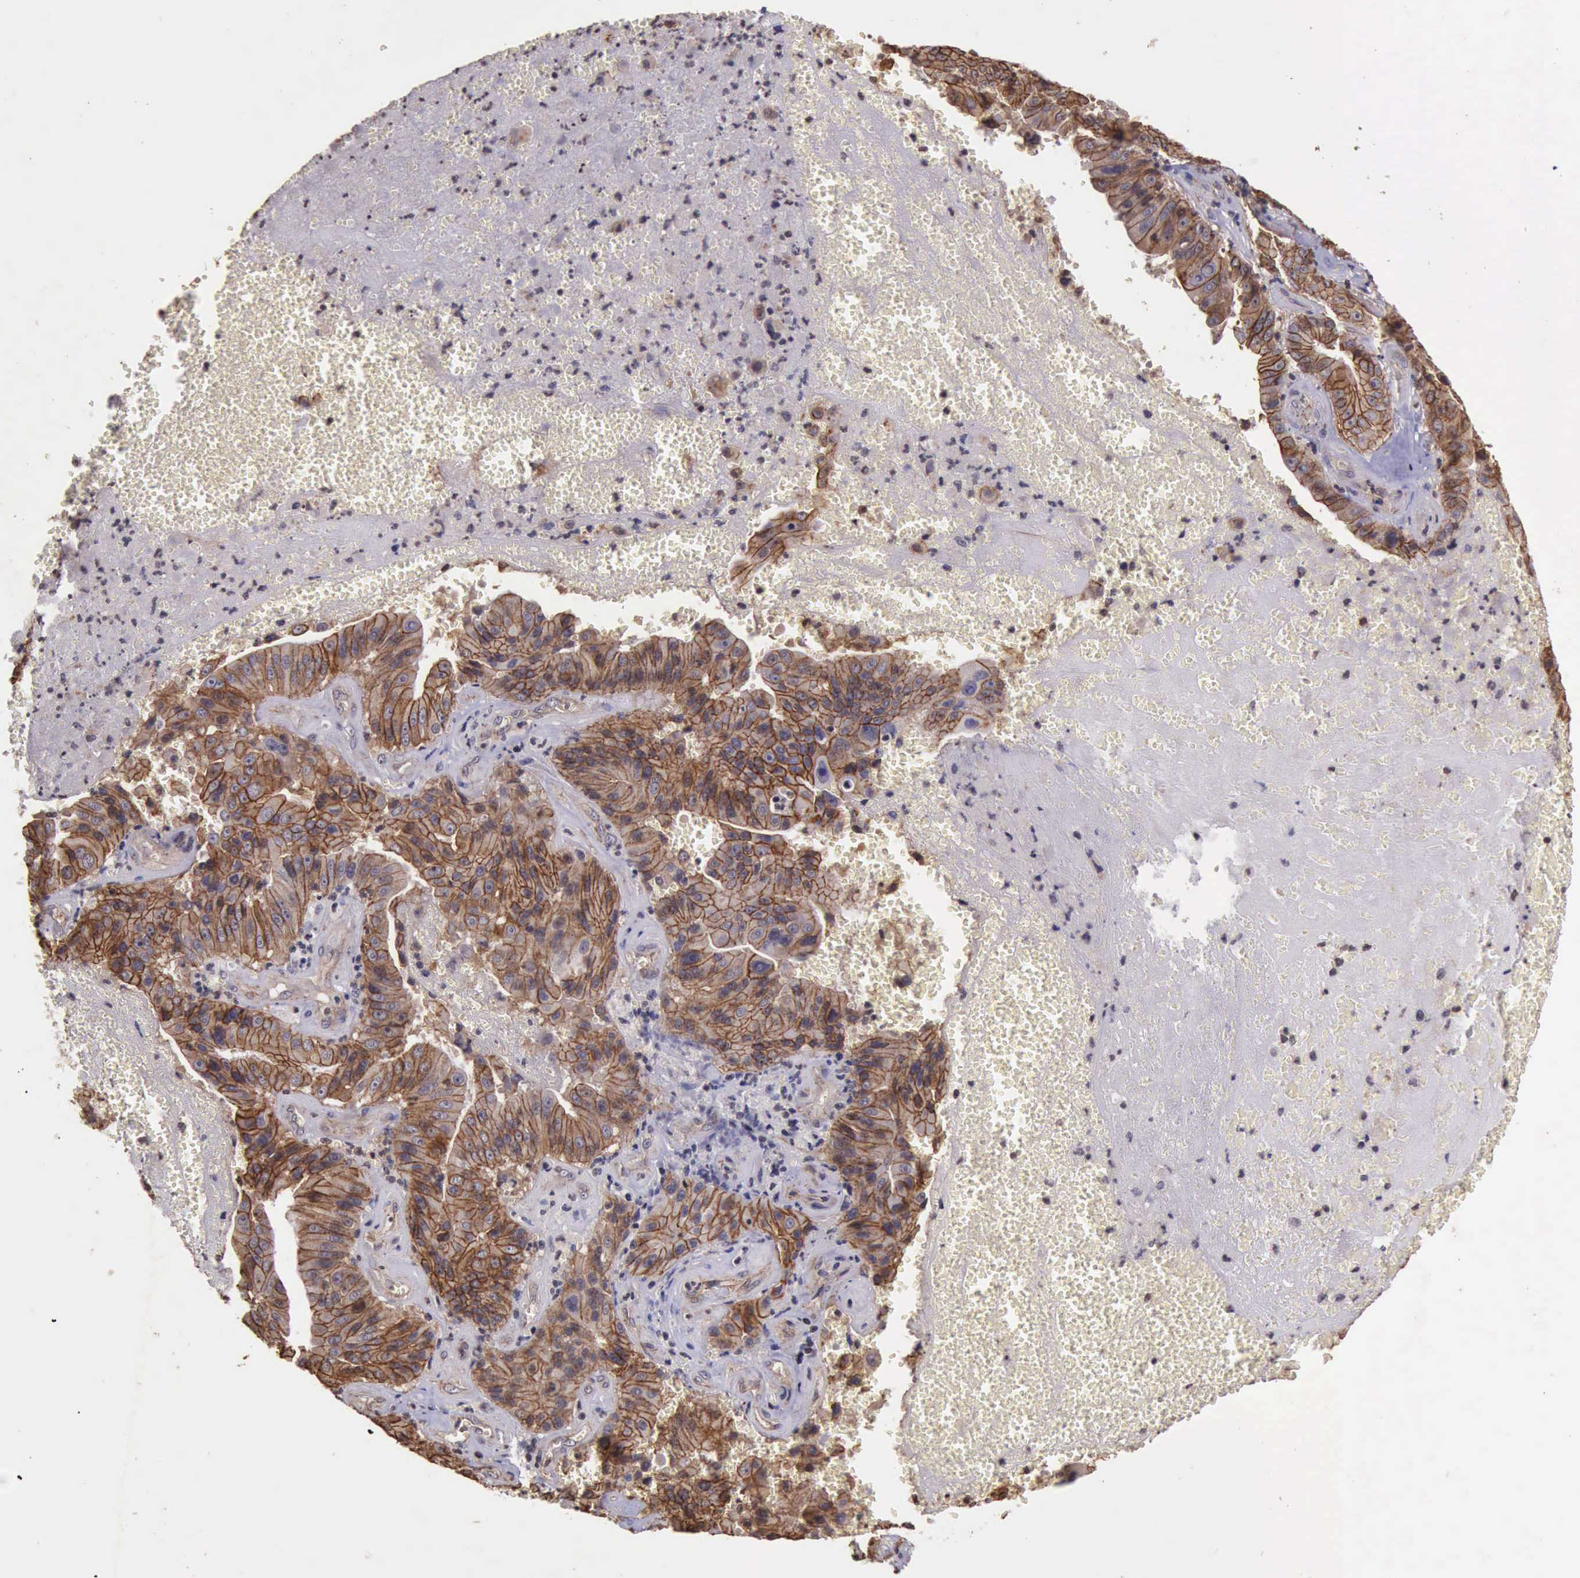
{"staining": {"intensity": "moderate", "quantity": ">75%", "location": "cytoplasmic/membranous"}, "tissue": "liver cancer", "cell_type": "Tumor cells", "image_type": "cancer", "snomed": [{"axis": "morphology", "description": "Cholangiocarcinoma"}, {"axis": "topography", "description": "Liver"}], "caption": "A high-resolution photomicrograph shows IHC staining of cholangiocarcinoma (liver), which shows moderate cytoplasmic/membranous staining in approximately >75% of tumor cells.", "gene": "CTNNB1", "patient": {"sex": "female", "age": 79}}